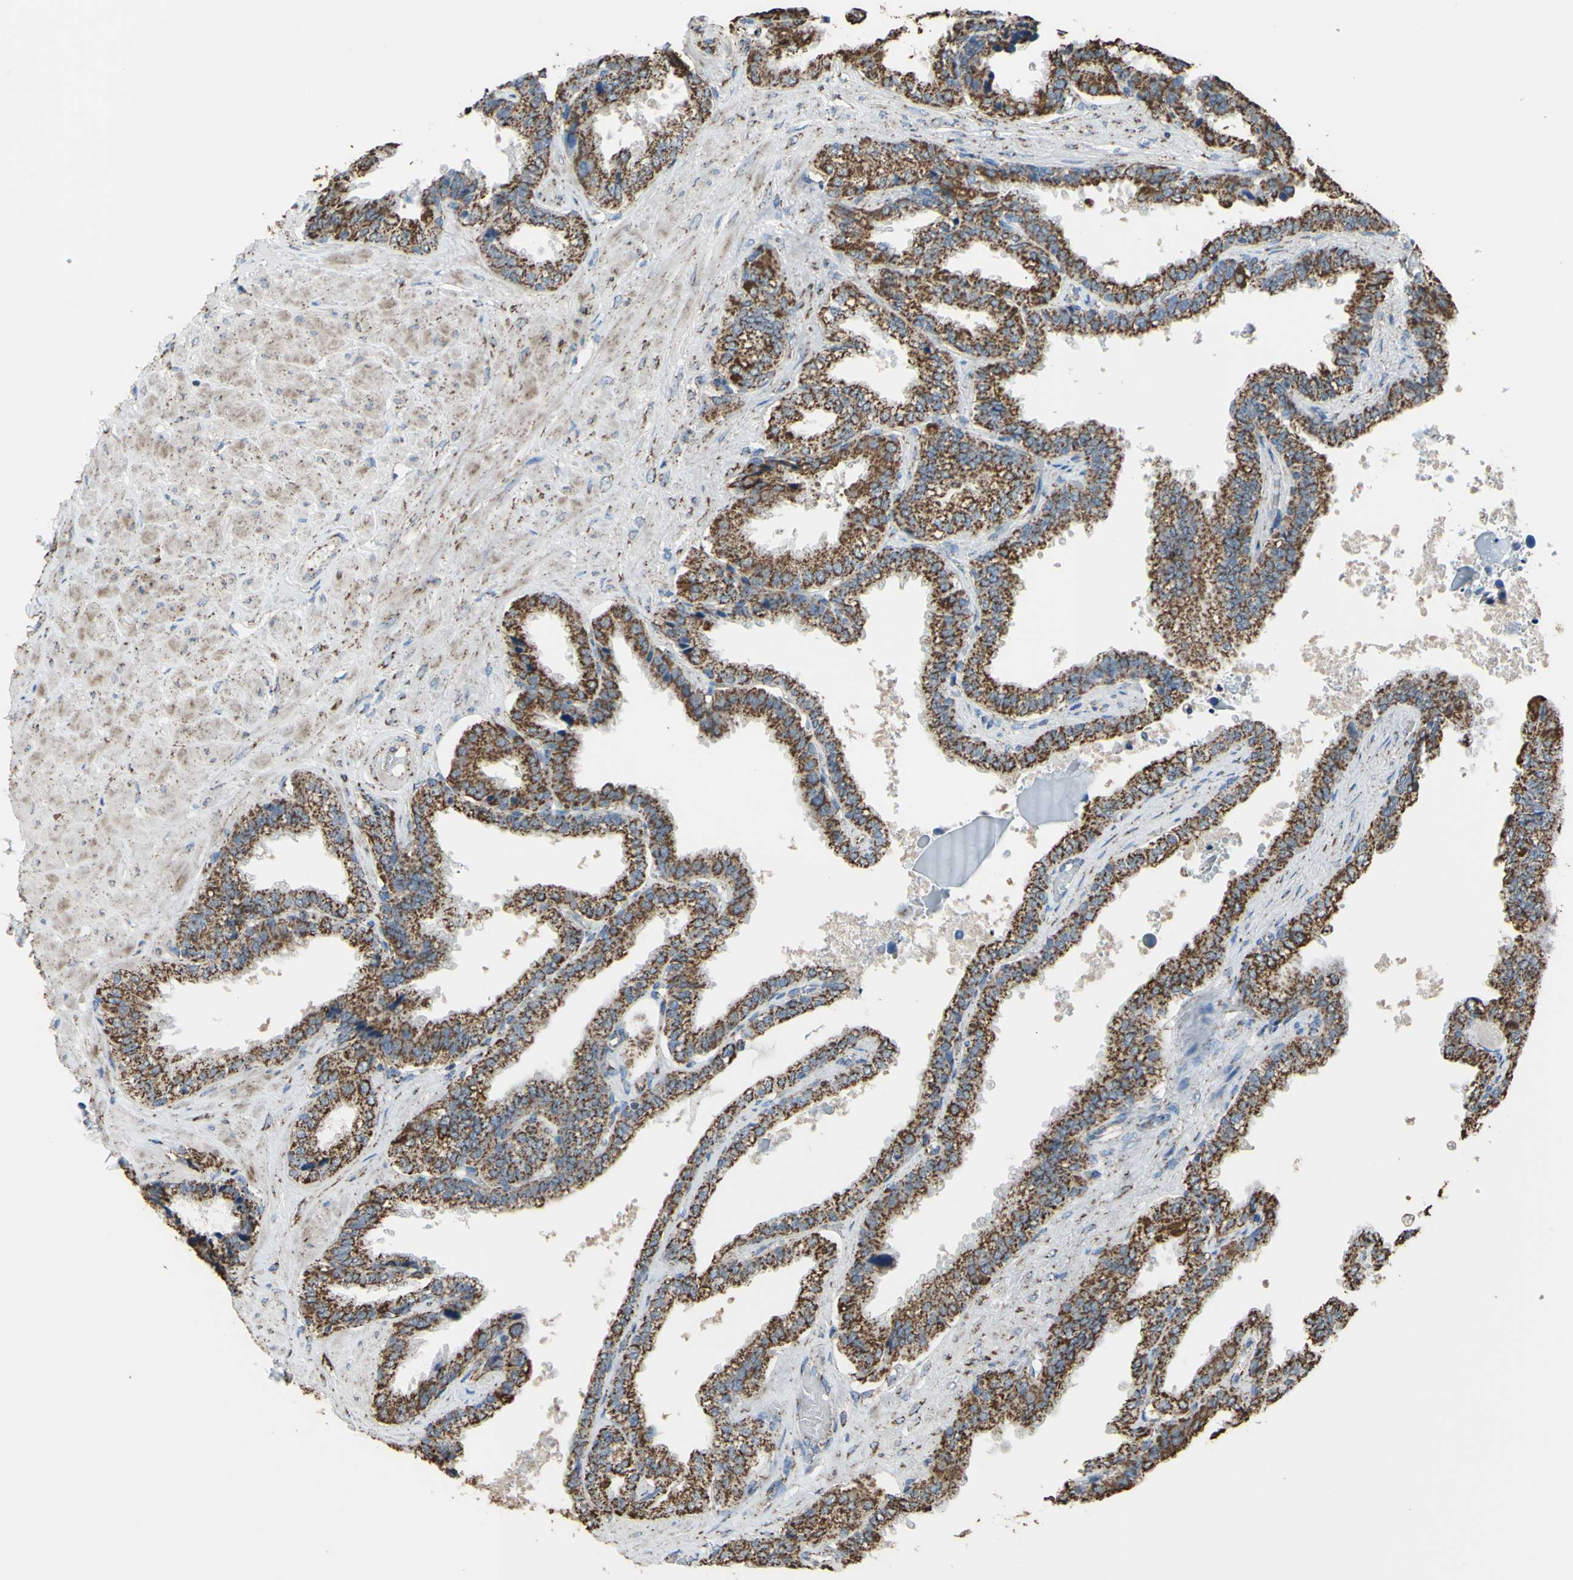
{"staining": {"intensity": "moderate", "quantity": ">75%", "location": "cytoplasmic/membranous"}, "tissue": "seminal vesicle", "cell_type": "Glandular cells", "image_type": "normal", "snomed": [{"axis": "morphology", "description": "Normal tissue, NOS"}, {"axis": "topography", "description": "Seminal veicle"}], "caption": "Immunohistochemistry (IHC) micrograph of normal seminal vesicle: human seminal vesicle stained using immunohistochemistry displays medium levels of moderate protein expression localized specifically in the cytoplasmic/membranous of glandular cells, appearing as a cytoplasmic/membranous brown color.", "gene": "CMKLR2", "patient": {"sex": "male", "age": 46}}